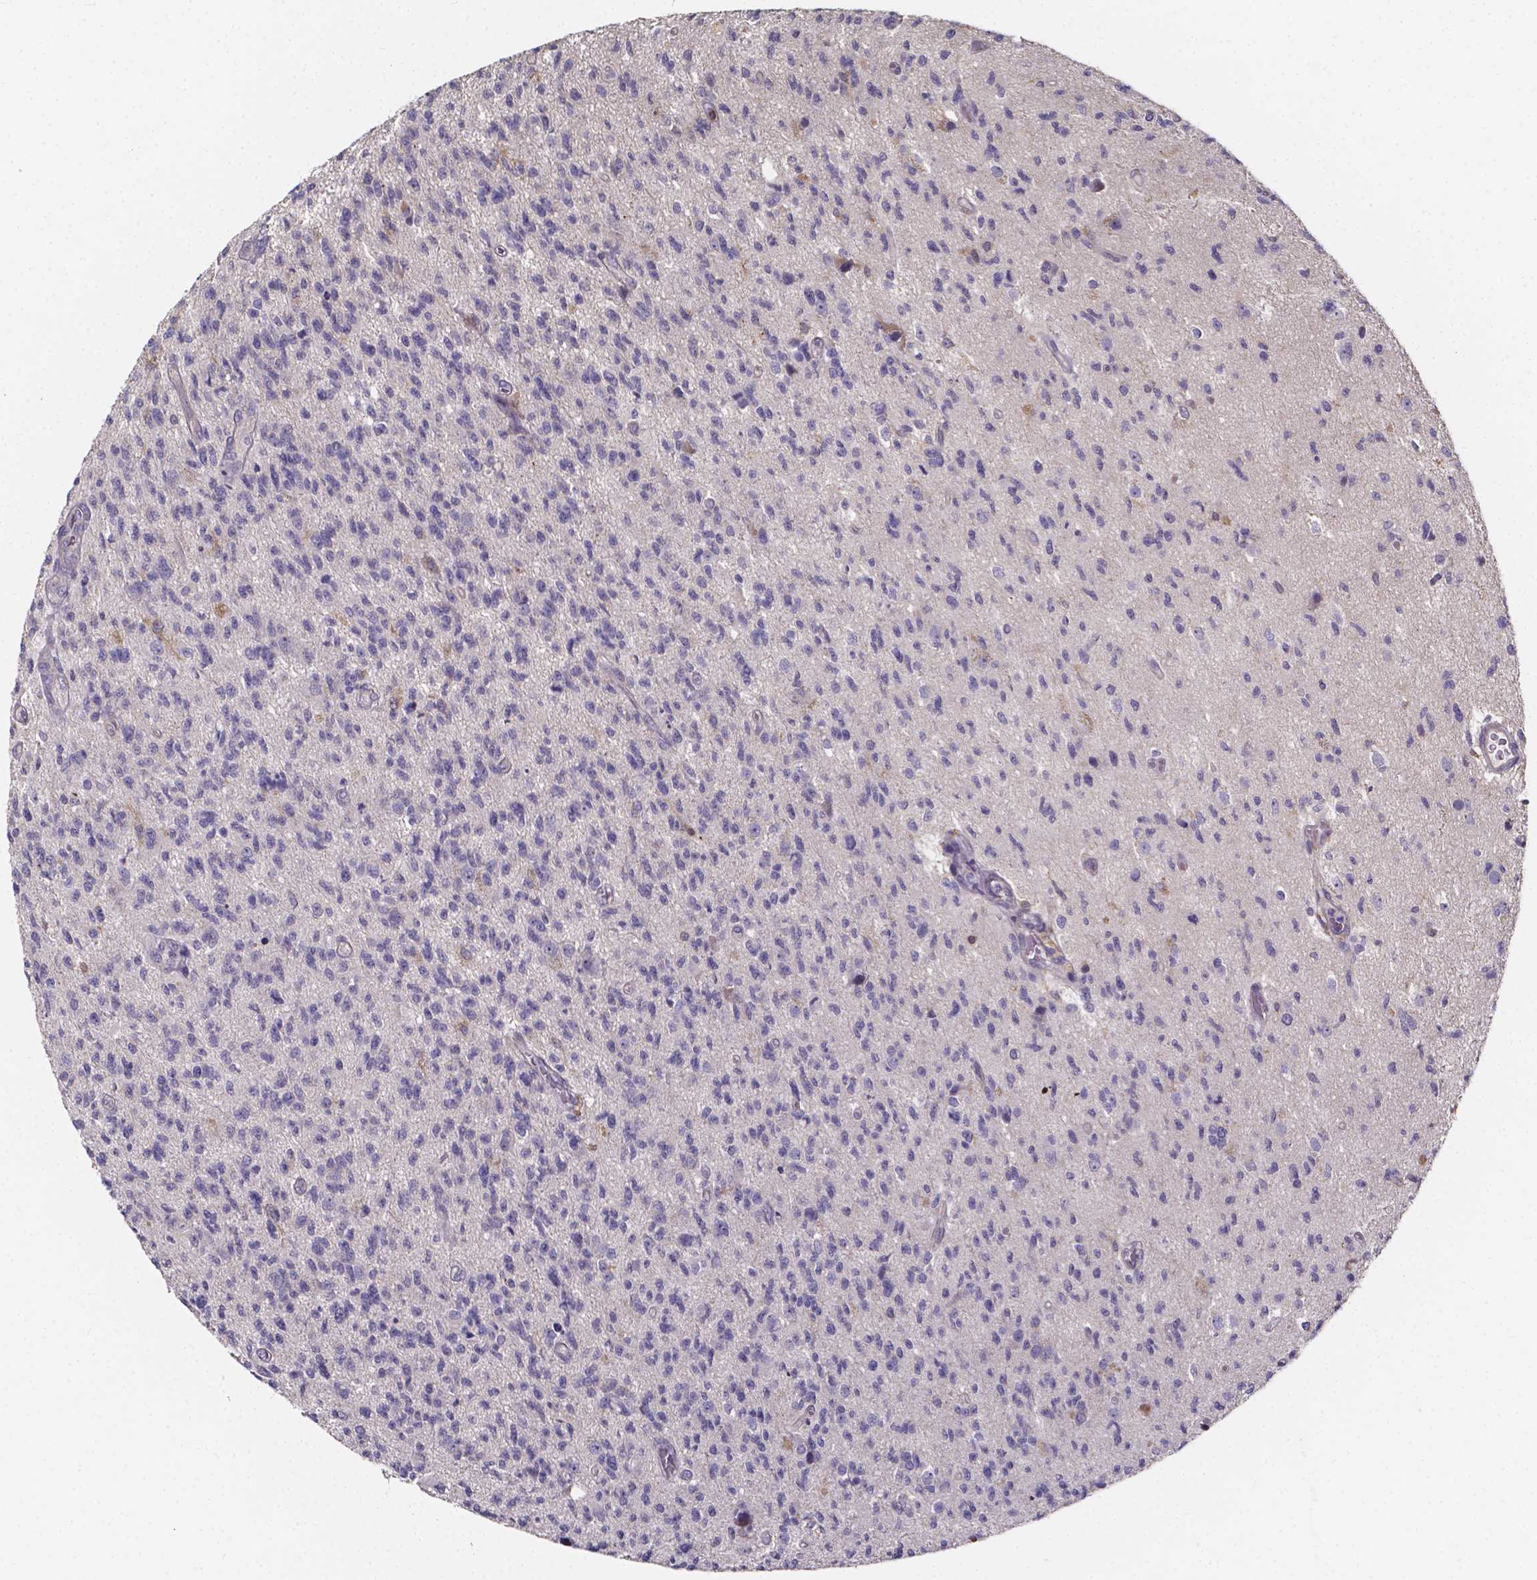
{"staining": {"intensity": "negative", "quantity": "none", "location": "none"}, "tissue": "glioma", "cell_type": "Tumor cells", "image_type": "cancer", "snomed": [{"axis": "morphology", "description": "Glioma, malignant, High grade"}, {"axis": "topography", "description": "Brain"}], "caption": "IHC of human malignant glioma (high-grade) exhibits no expression in tumor cells. (Stains: DAB (3,3'-diaminobenzidine) immunohistochemistry with hematoxylin counter stain, Microscopy: brightfield microscopy at high magnification).", "gene": "THEMIS", "patient": {"sex": "male", "age": 56}}